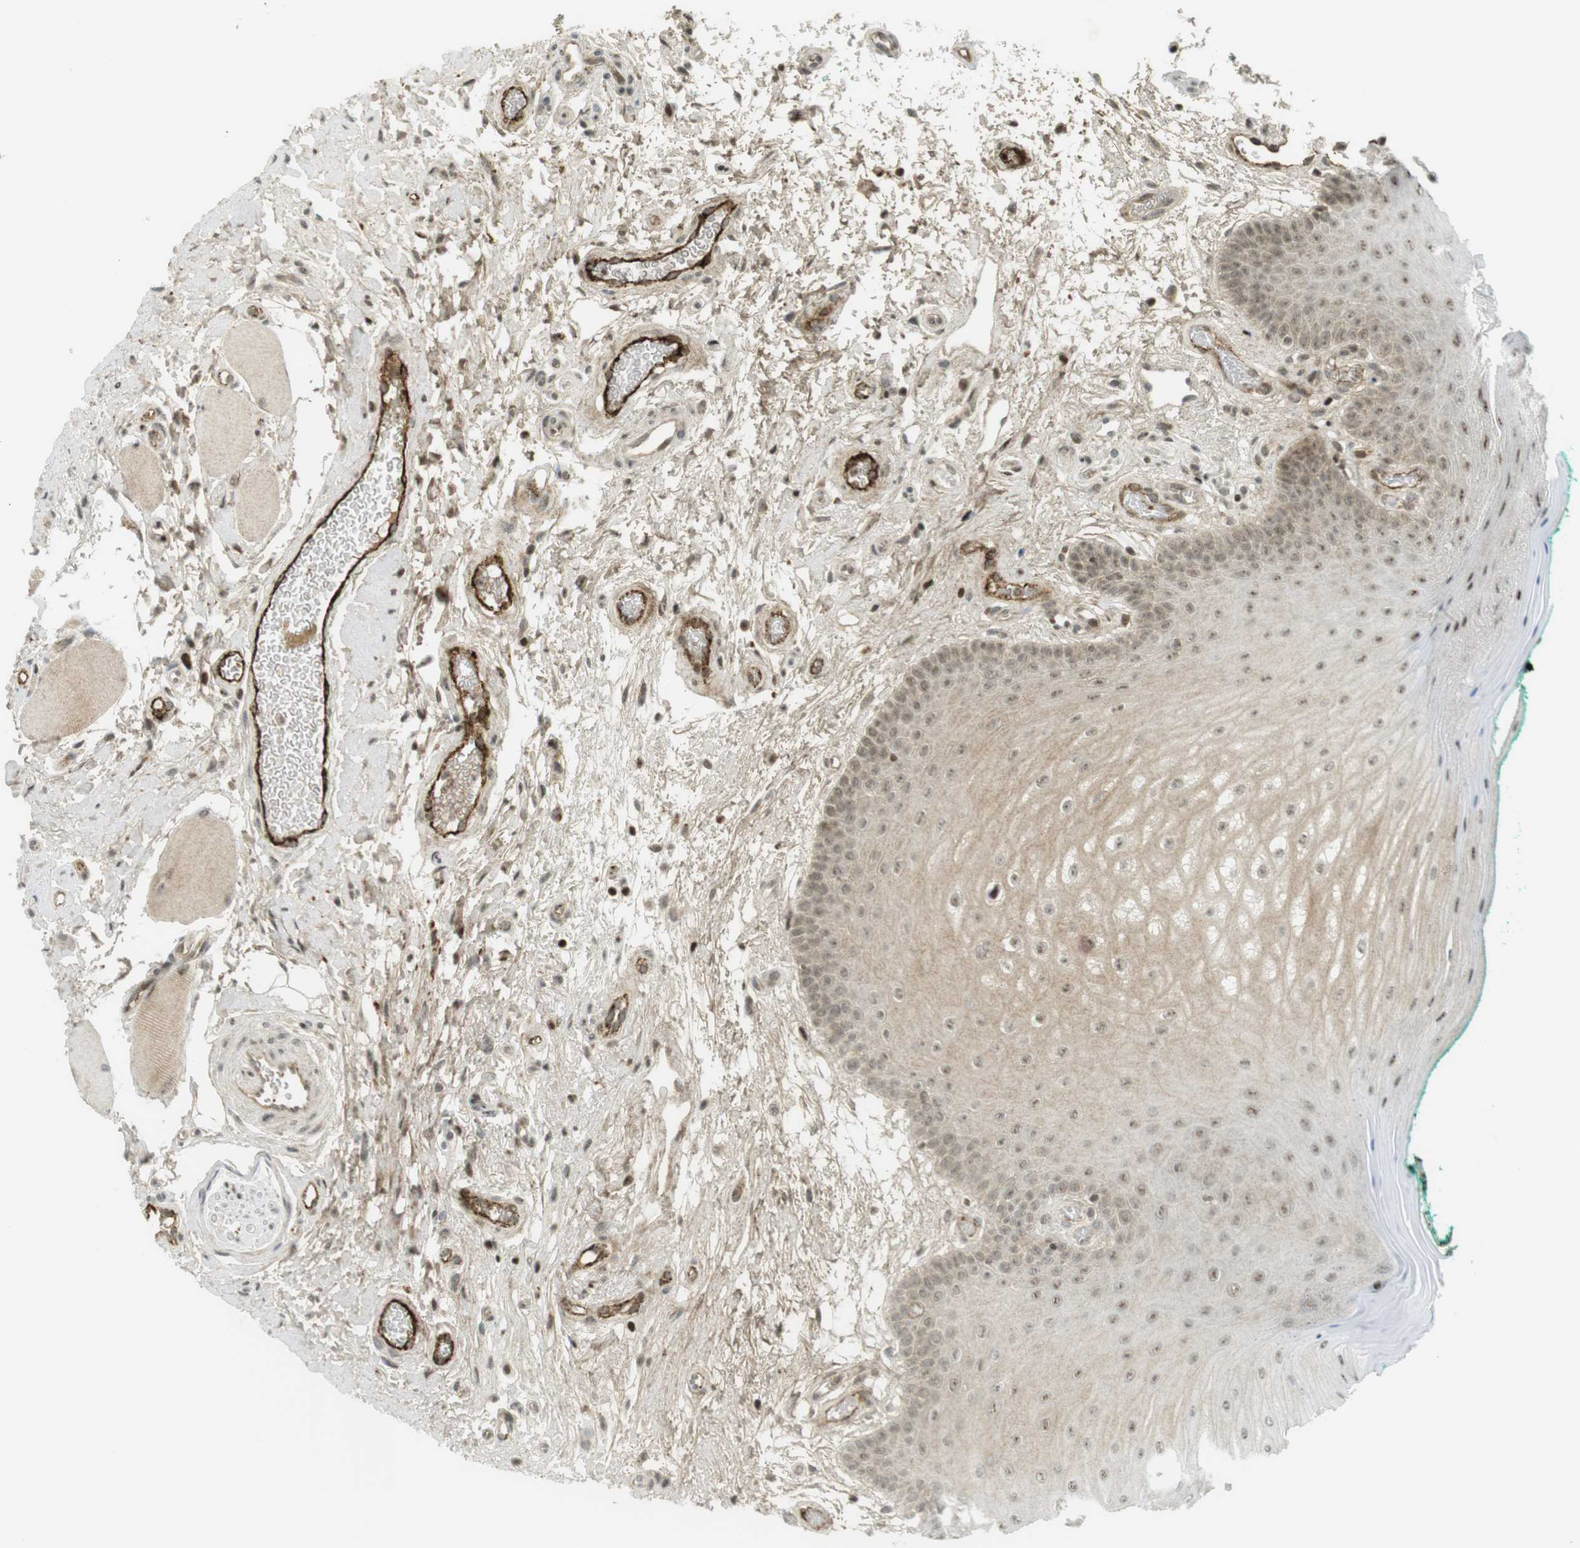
{"staining": {"intensity": "moderate", "quantity": ">75%", "location": "cytoplasmic/membranous,nuclear"}, "tissue": "oral mucosa", "cell_type": "Squamous epithelial cells", "image_type": "normal", "snomed": [{"axis": "morphology", "description": "Normal tissue, NOS"}, {"axis": "topography", "description": "Skeletal muscle"}, {"axis": "topography", "description": "Oral tissue"}], "caption": "A high-resolution histopathology image shows immunohistochemistry staining of benign oral mucosa, which demonstrates moderate cytoplasmic/membranous,nuclear expression in approximately >75% of squamous epithelial cells. The protein is stained brown, and the nuclei are stained in blue (DAB (3,3'-diaminobenzidine) IHC with brightfield microscopy, high magnification).", "gene": "PPP1R13B", "patient": {"sex": "male", "age": 58}}